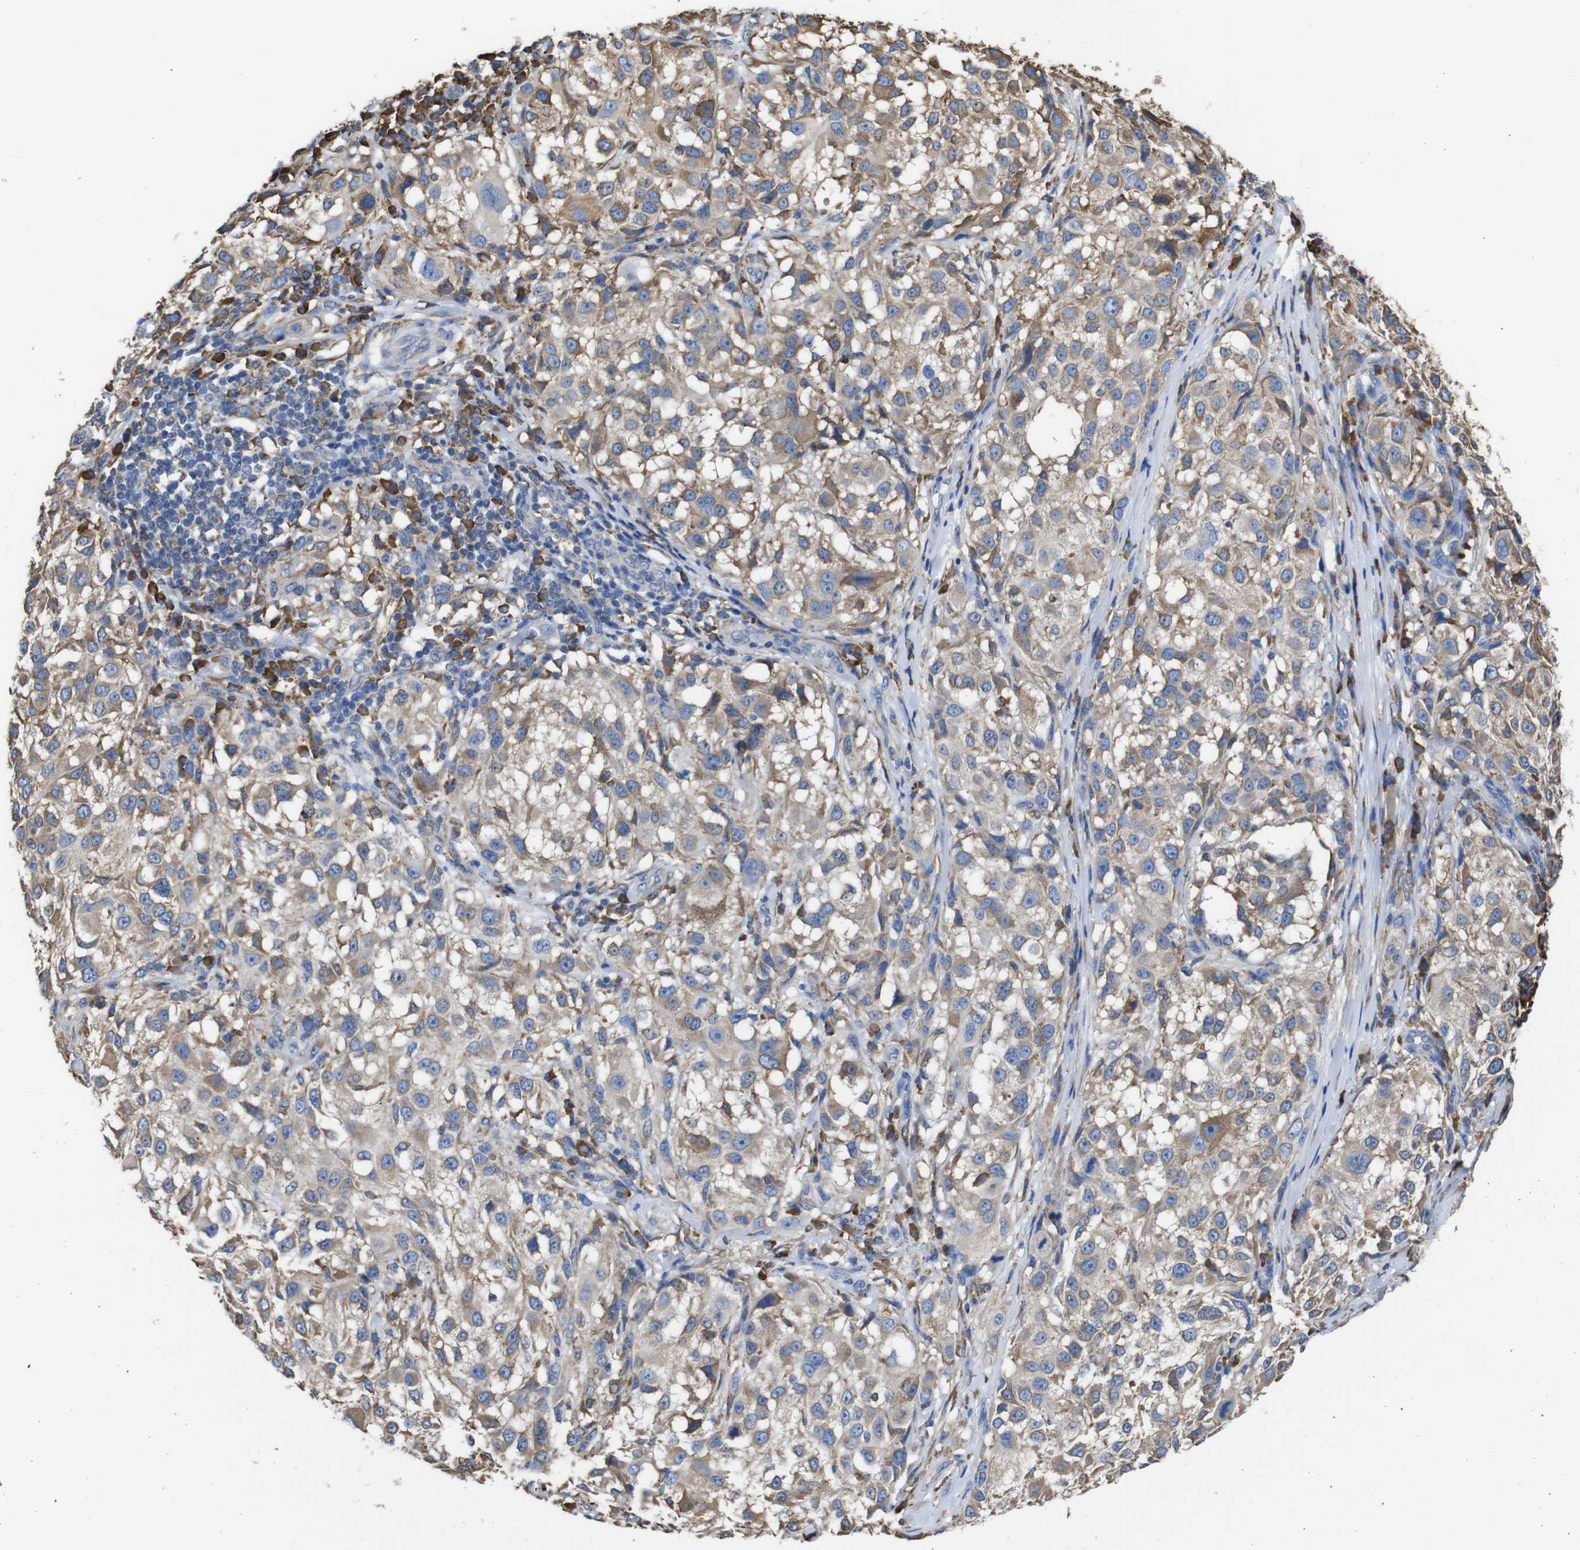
{"staining": {"intensity": "weak", "quantity": ">75%", "location": "cytoplasmic/membranous"}, "tissue": "melanoma", "cell_type": "Tumor cells", "image_type": "cancer", "snomed": [{"axis": "morphology", "description": "Necrosis, NOS"}, {"axis": "morphology", "description": "Malignant melanoma, NOS"}, {"axis": "topography", "description": "Skin"}], "caption": "Malignant melanoma tissue demonstrates weak cytoplasmic/membranous positivity in about >75% of tumor cells, visualized by immunohistochemistry. The staining was performed using DAB, with brown indicating positive protein expression. Nuclei are stained blue with hematoxylin.", "gene": "PPIB", "patient": {"sex": "female", "age": 87}}